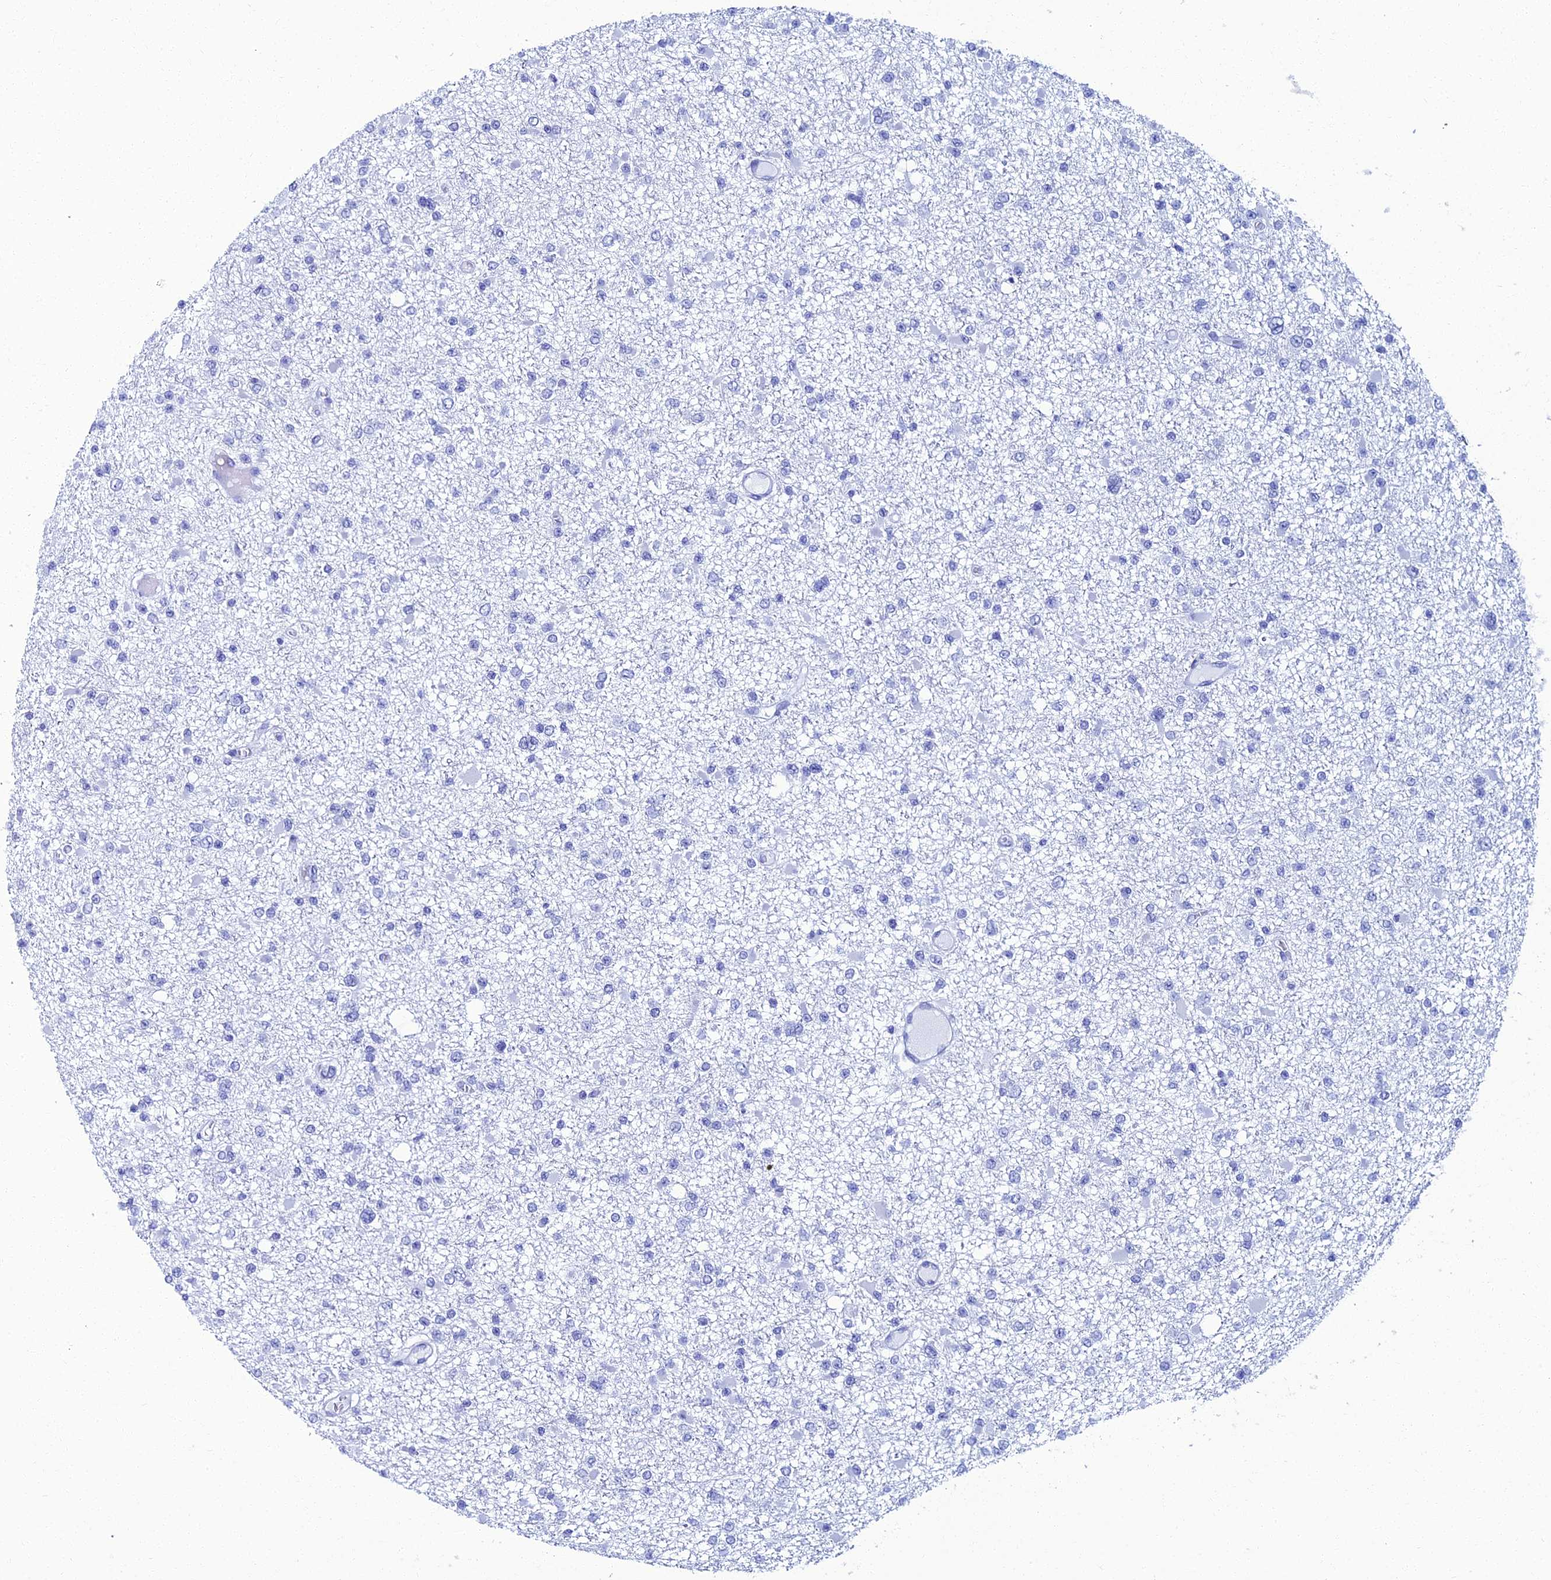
{"staining": {"intensity": "negative", "quantity": "none", "location": "none"}, "tissue": "glioma", "cell_type": "Tumor cells", "image_type": "cancer", "snomed": [{"axis": "morphology", "description": "Glioma, malignant, Low grade"}, {"axis": "topography", "description": "Brain"}], "caption": "Tumor cells are negative for brown protein staining in glioma.", "gene": "TAF9B", "patient": {"sex": "female", "age": 22}}